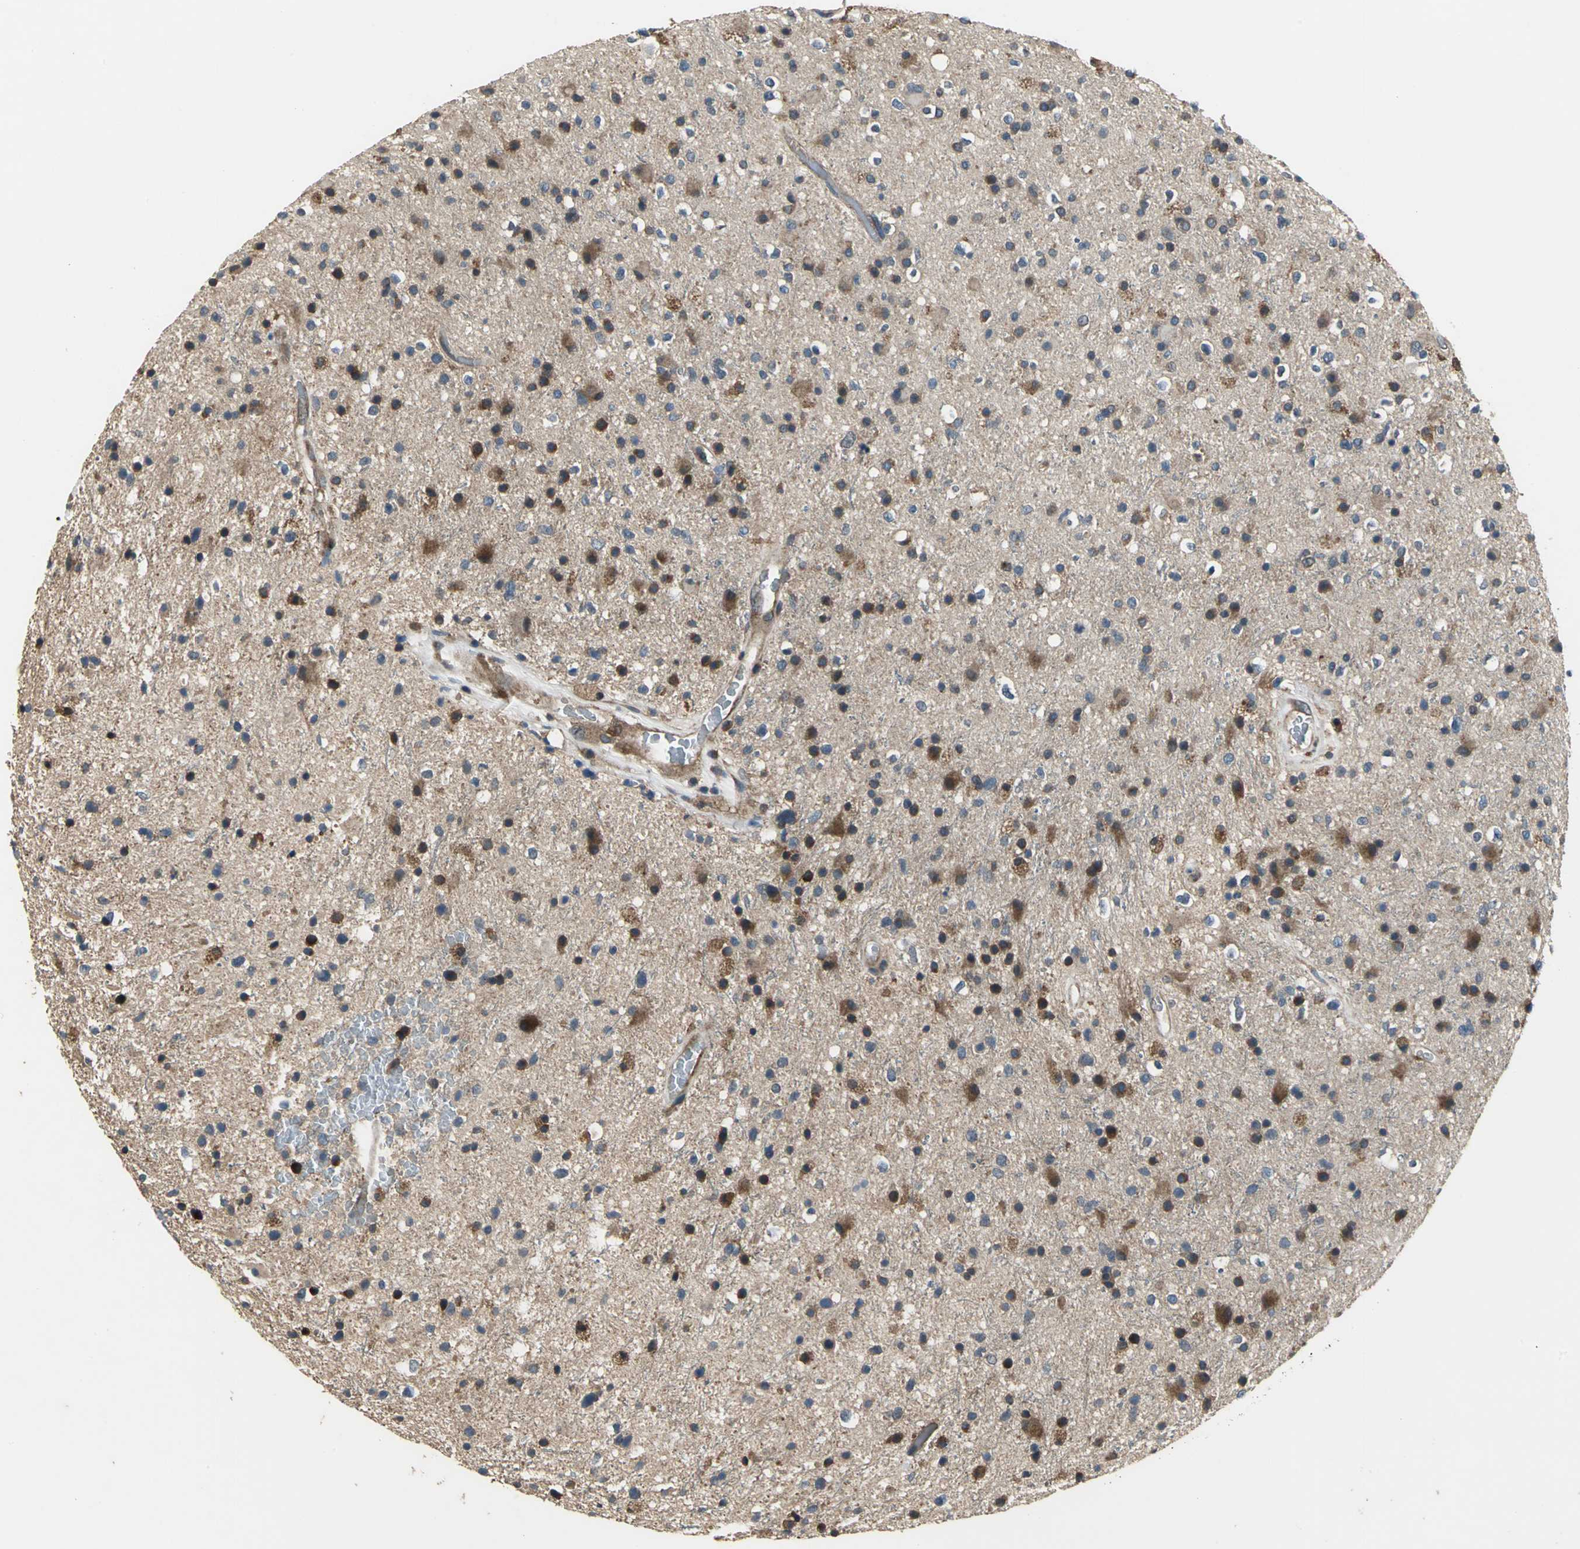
{"staining": {"intensity": "moderate", "quantity": "25%-75%", "location": "cytoplasmic/membranous"}, "tissue": "glioma", "cell_type": "Tumor cells", "image_type": "cancer", "snomed": [{"axis": "morphology", "description": "Glioma, malignant, High grade"}, {"axis": "topography", "description": "Brain"}], "caption": "A medium amount of moderate cytoplasmic/membranous positivity is appreciated in approximately 25%-75% of tumor cells in malignant high-grade glioma tissue.", "gene": "EIF2B2", "patient": {"sex": "male", "age": 33}}